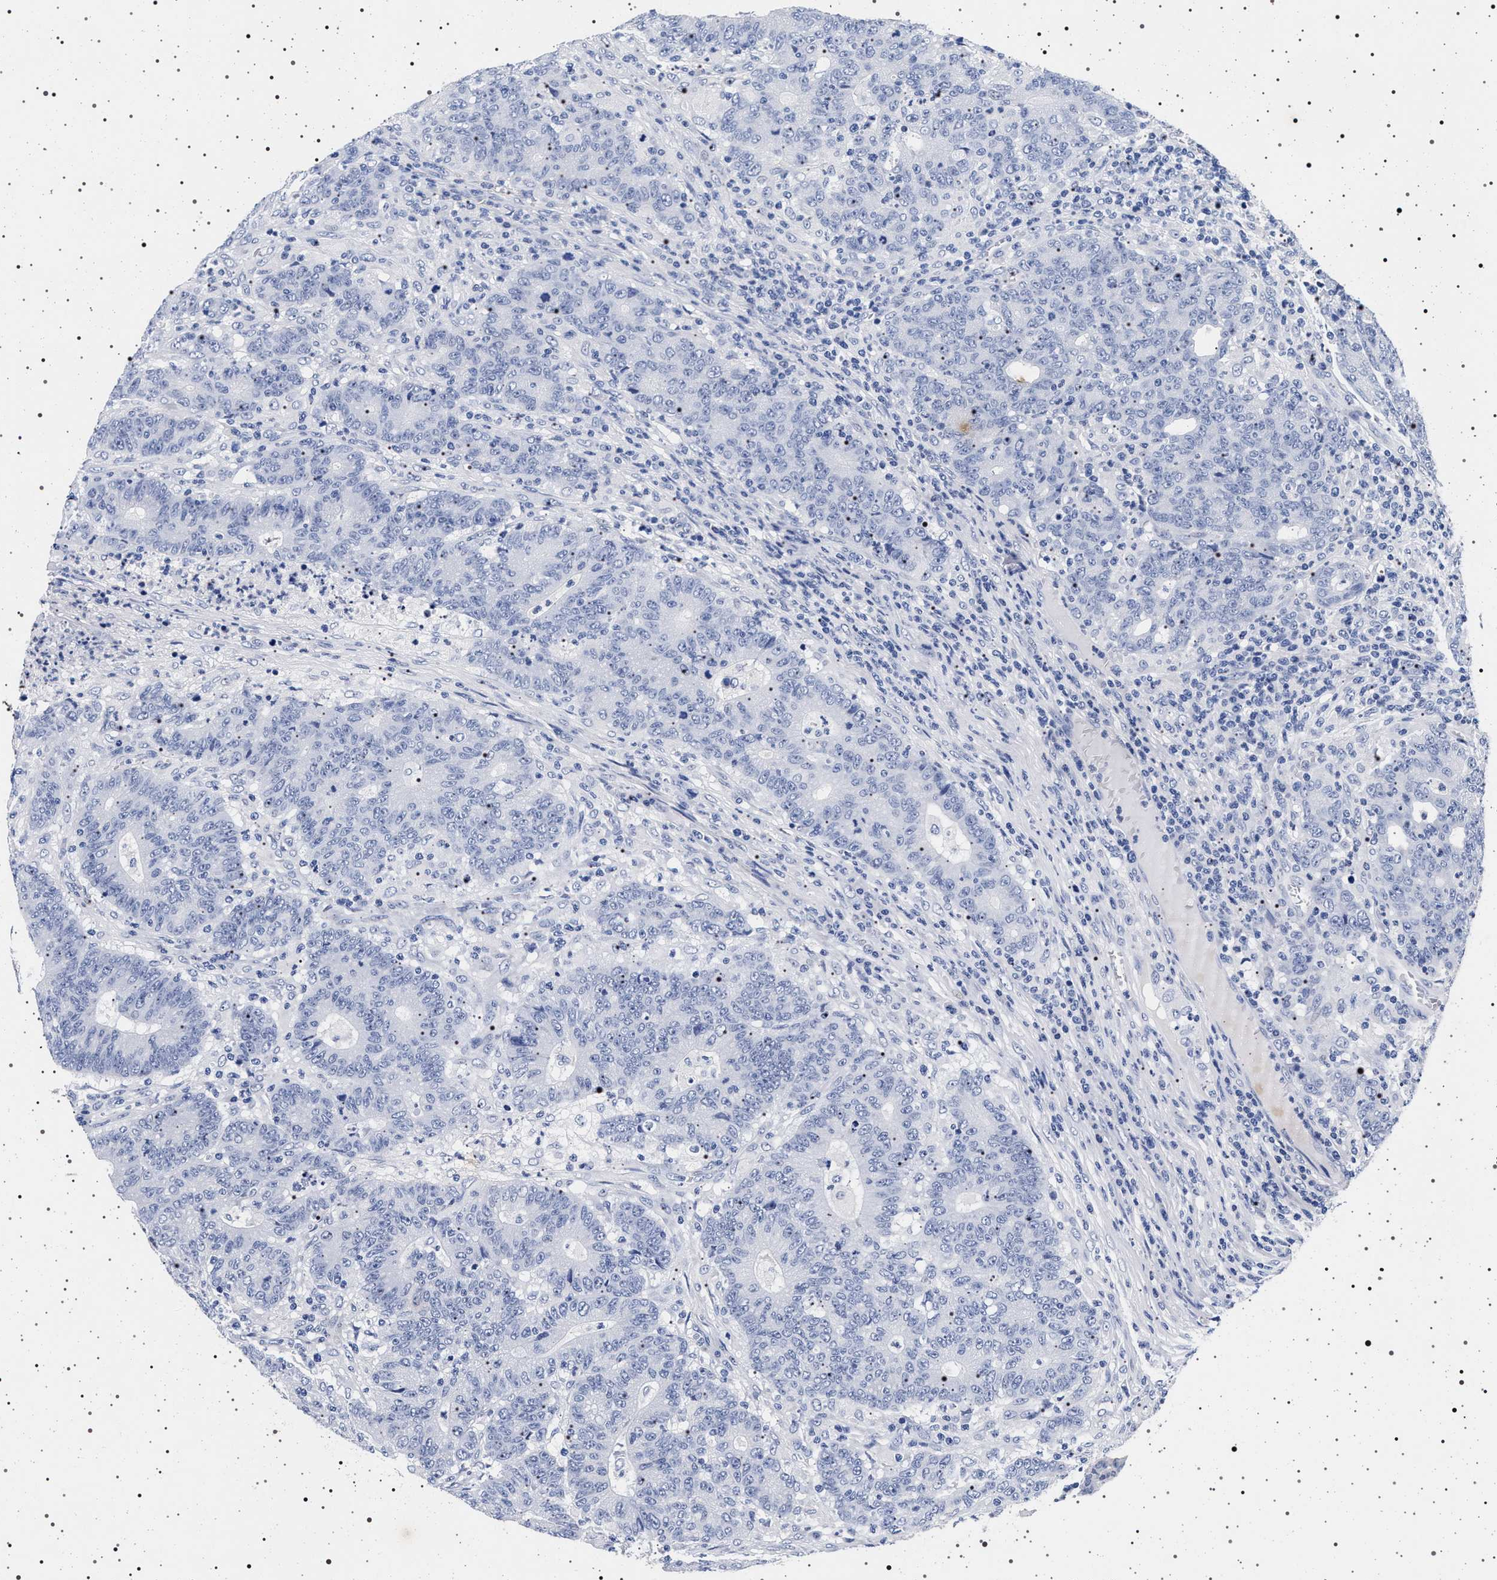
{"staining": {"intensity": "negative", "quantity": "none", "location": "none"}, "tissue": "colorectal cancer", "cell_type": "Tumor cells", "image_type": "cancer", "snomed": [{"axis": "morphology", "description": "Normal tissue, NOS"}, {"axis": "morphology", "description": "Adenocarcinoma, NOS"}, {"axis": "topography", "description": "Colon"}], "caption": "IHC micrograph of neoplastic tissue: colorectal cancer stained with DAB (3,3'-diaminobenzidine) reveals no significant protein expression in tumor cells. (DAB immunohistochemistry (IHC), high magnification).", "gene": "MAPK10", "patient": {"sex": "female", "age": 75}}